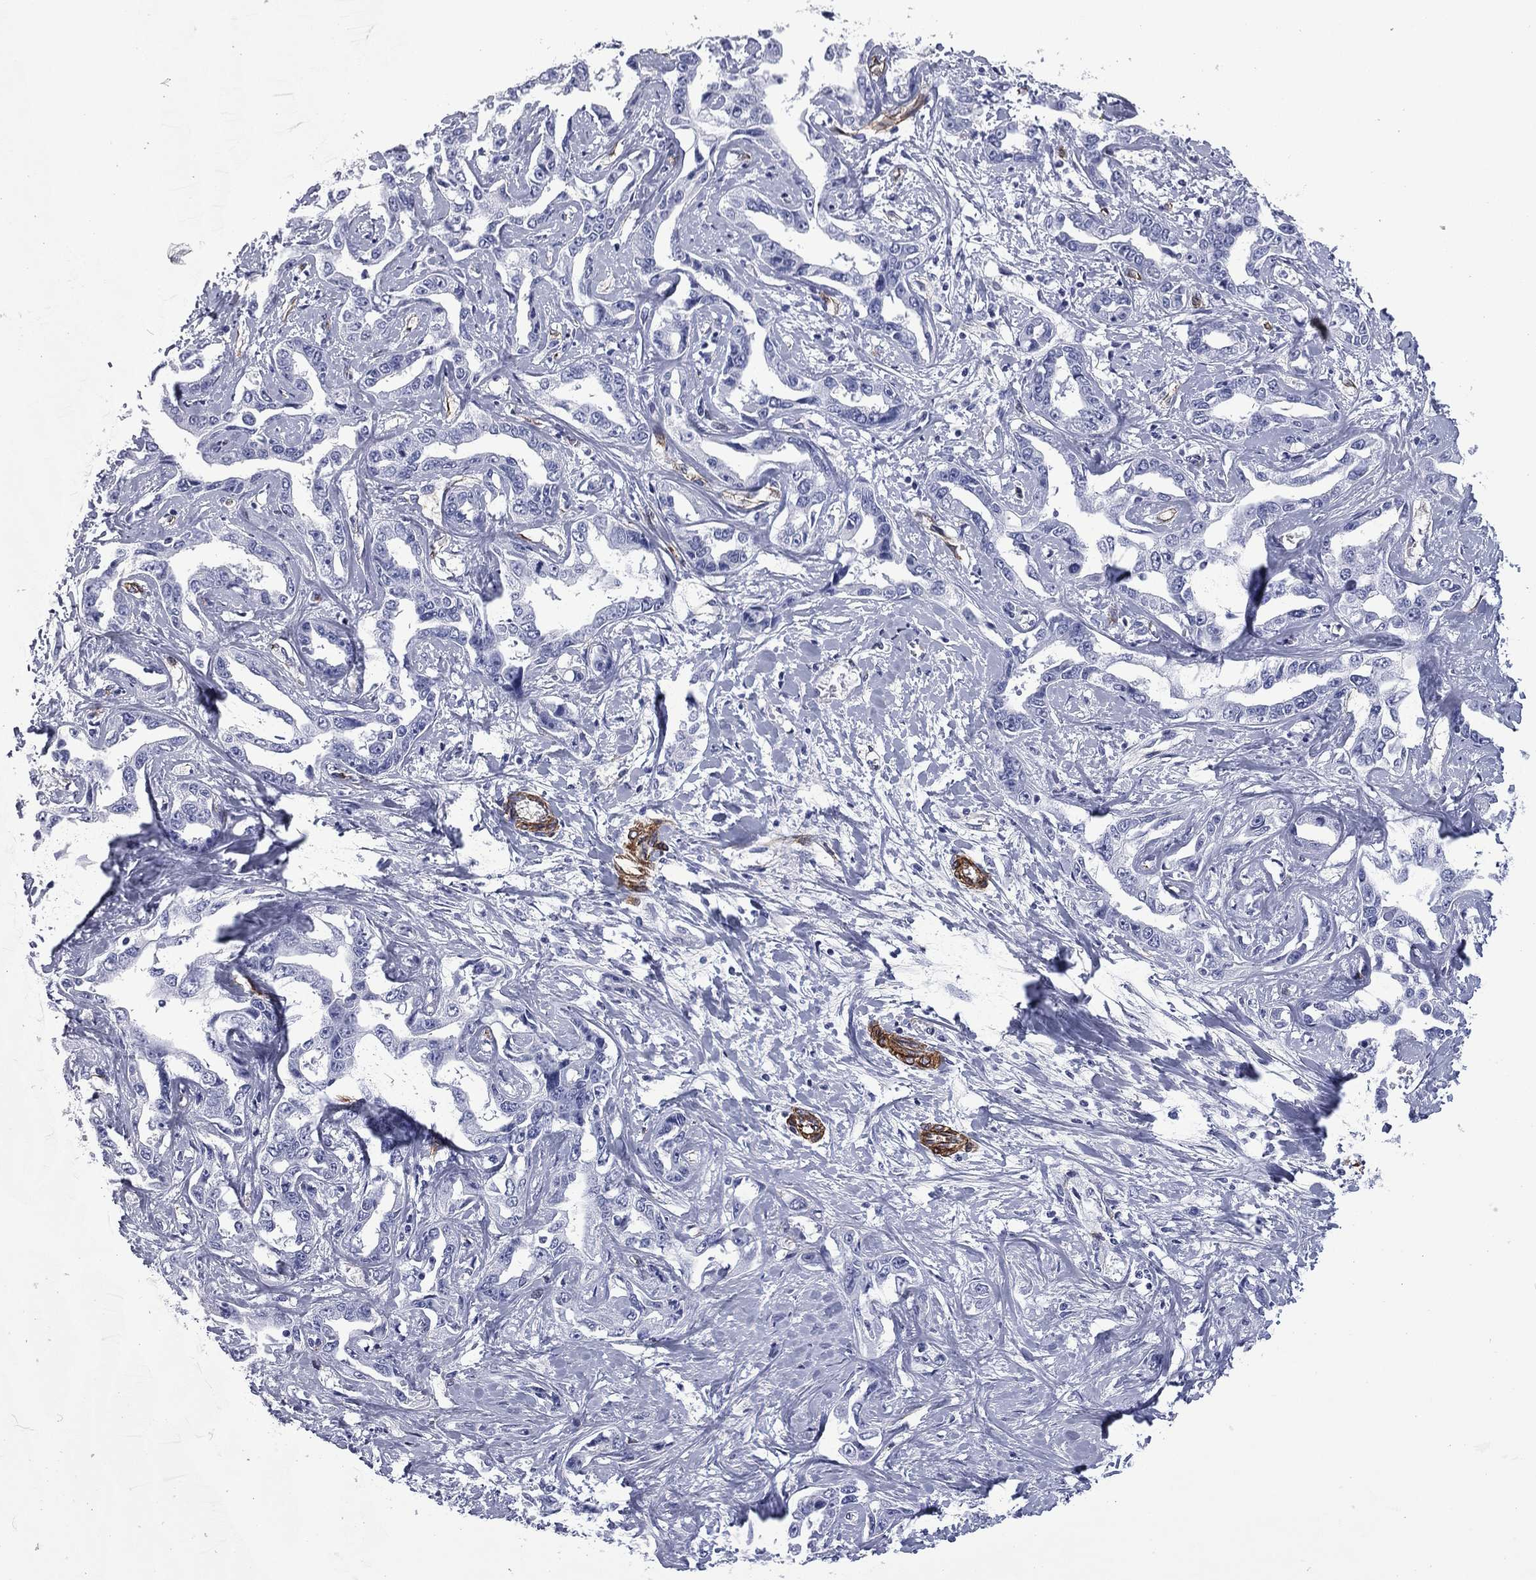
{"staining": {"intensity": "negative", "quantity": "none", "location": "none"}, "tissue": "liver cancer", "cell_type": "Tumor cells", "image_type": "cancer", "snomed": [{"axis": "morphology", "description": "Cholangiocarcinoma"}, {"axis": "topography", "description": "Liver"}], "caption": "There is no significant positivity in tumor cells of liver cancer (cholangiocarcinoma).", "gene": "CAVIN3", "patient": {"sex": "male", "age": 59}}